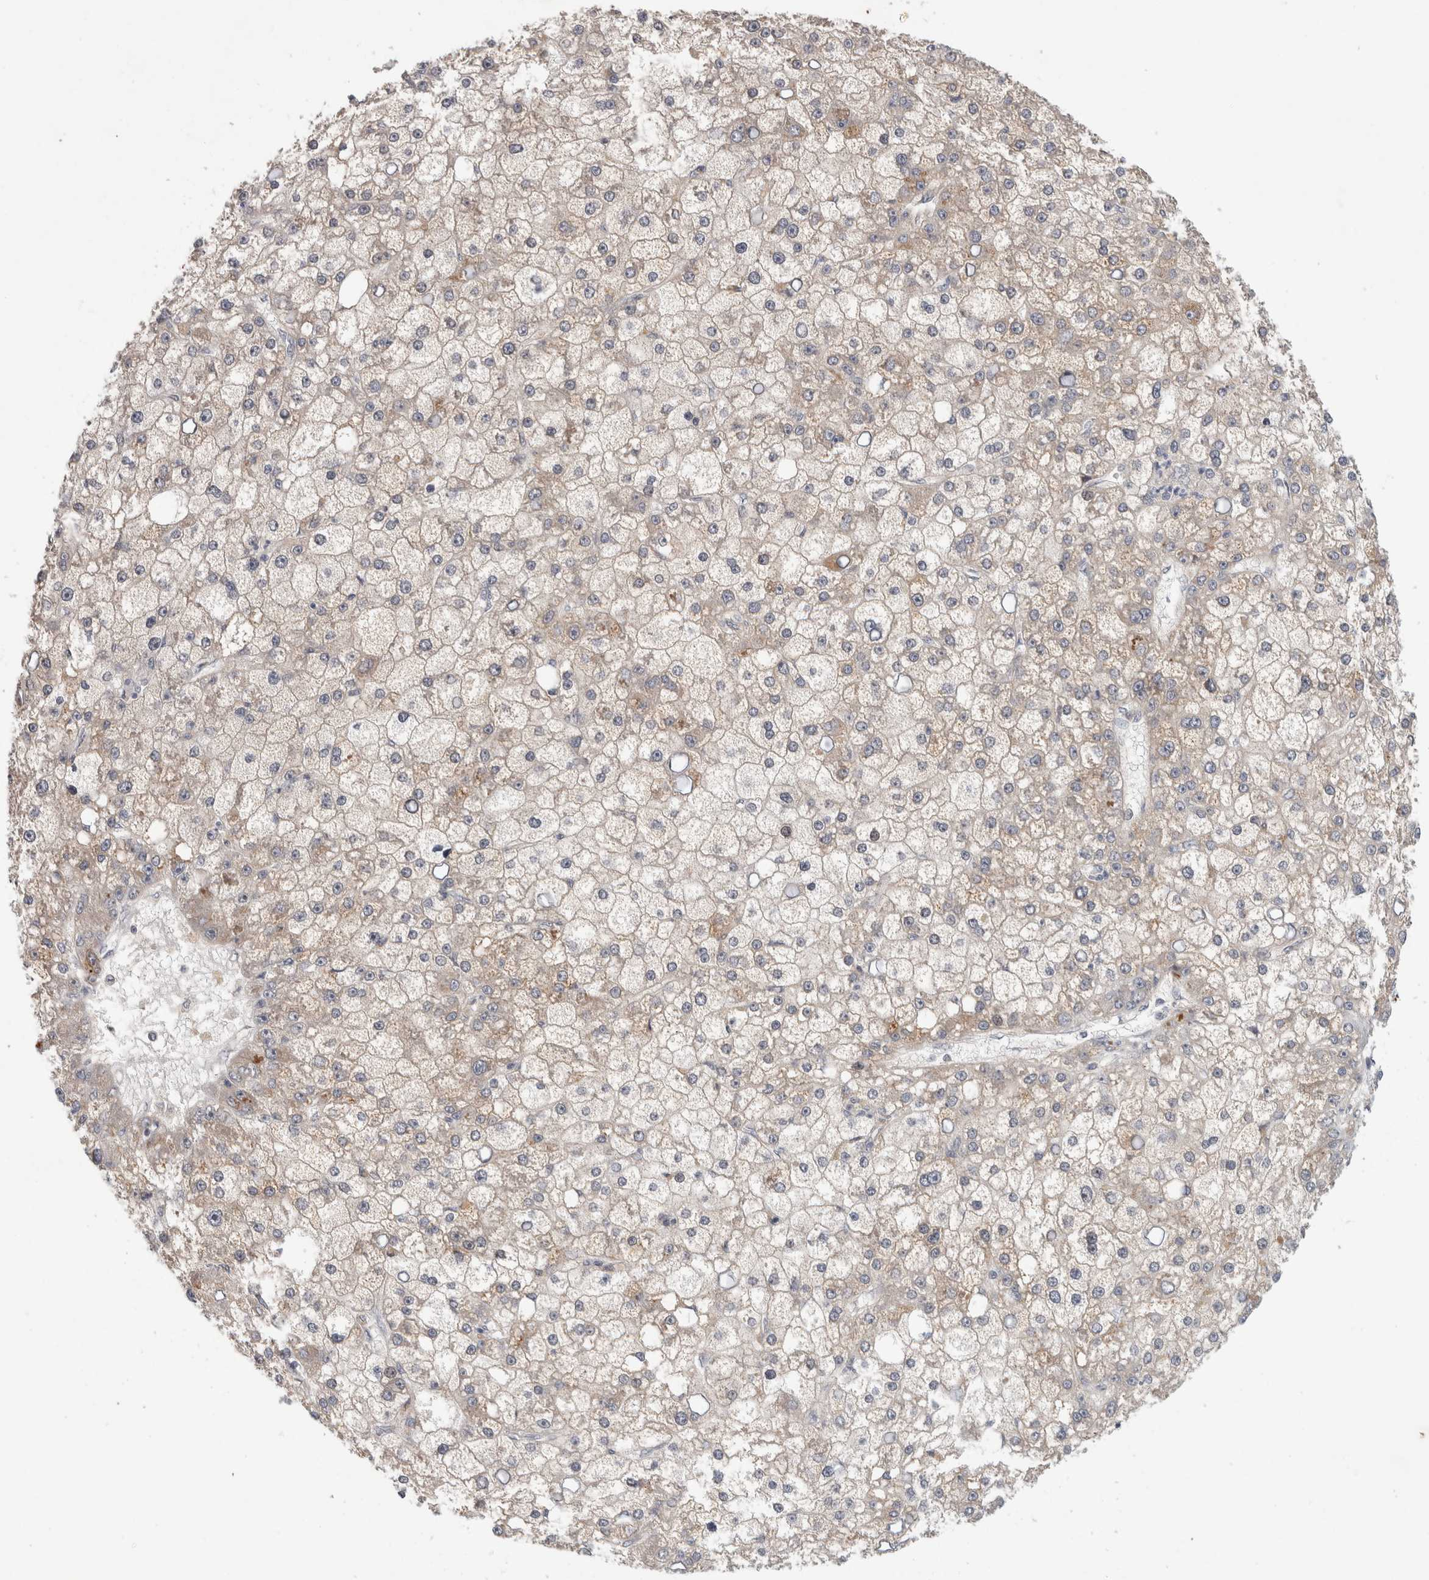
{"staining": {"intensity": "weak", "quantity": "<25%", "location": "cytoplasmic/membranous"}, "tissue": "liver cancer", "cell_type": "Tumor cells", "image_type": "cancer", "snomed": [{"axis": "morphology", "description": "Carcinoma, Hepatocellular, NOS"}, {"axis": "topography", "description": "Liver"}], "caption": "Hepatocellular carcinoma (liver) was stained to show a protein in brown. There is no significant positivity in tumor cells.", "gene": "CRISPLD1", "patient": {"sex": "male", "age": 67}}